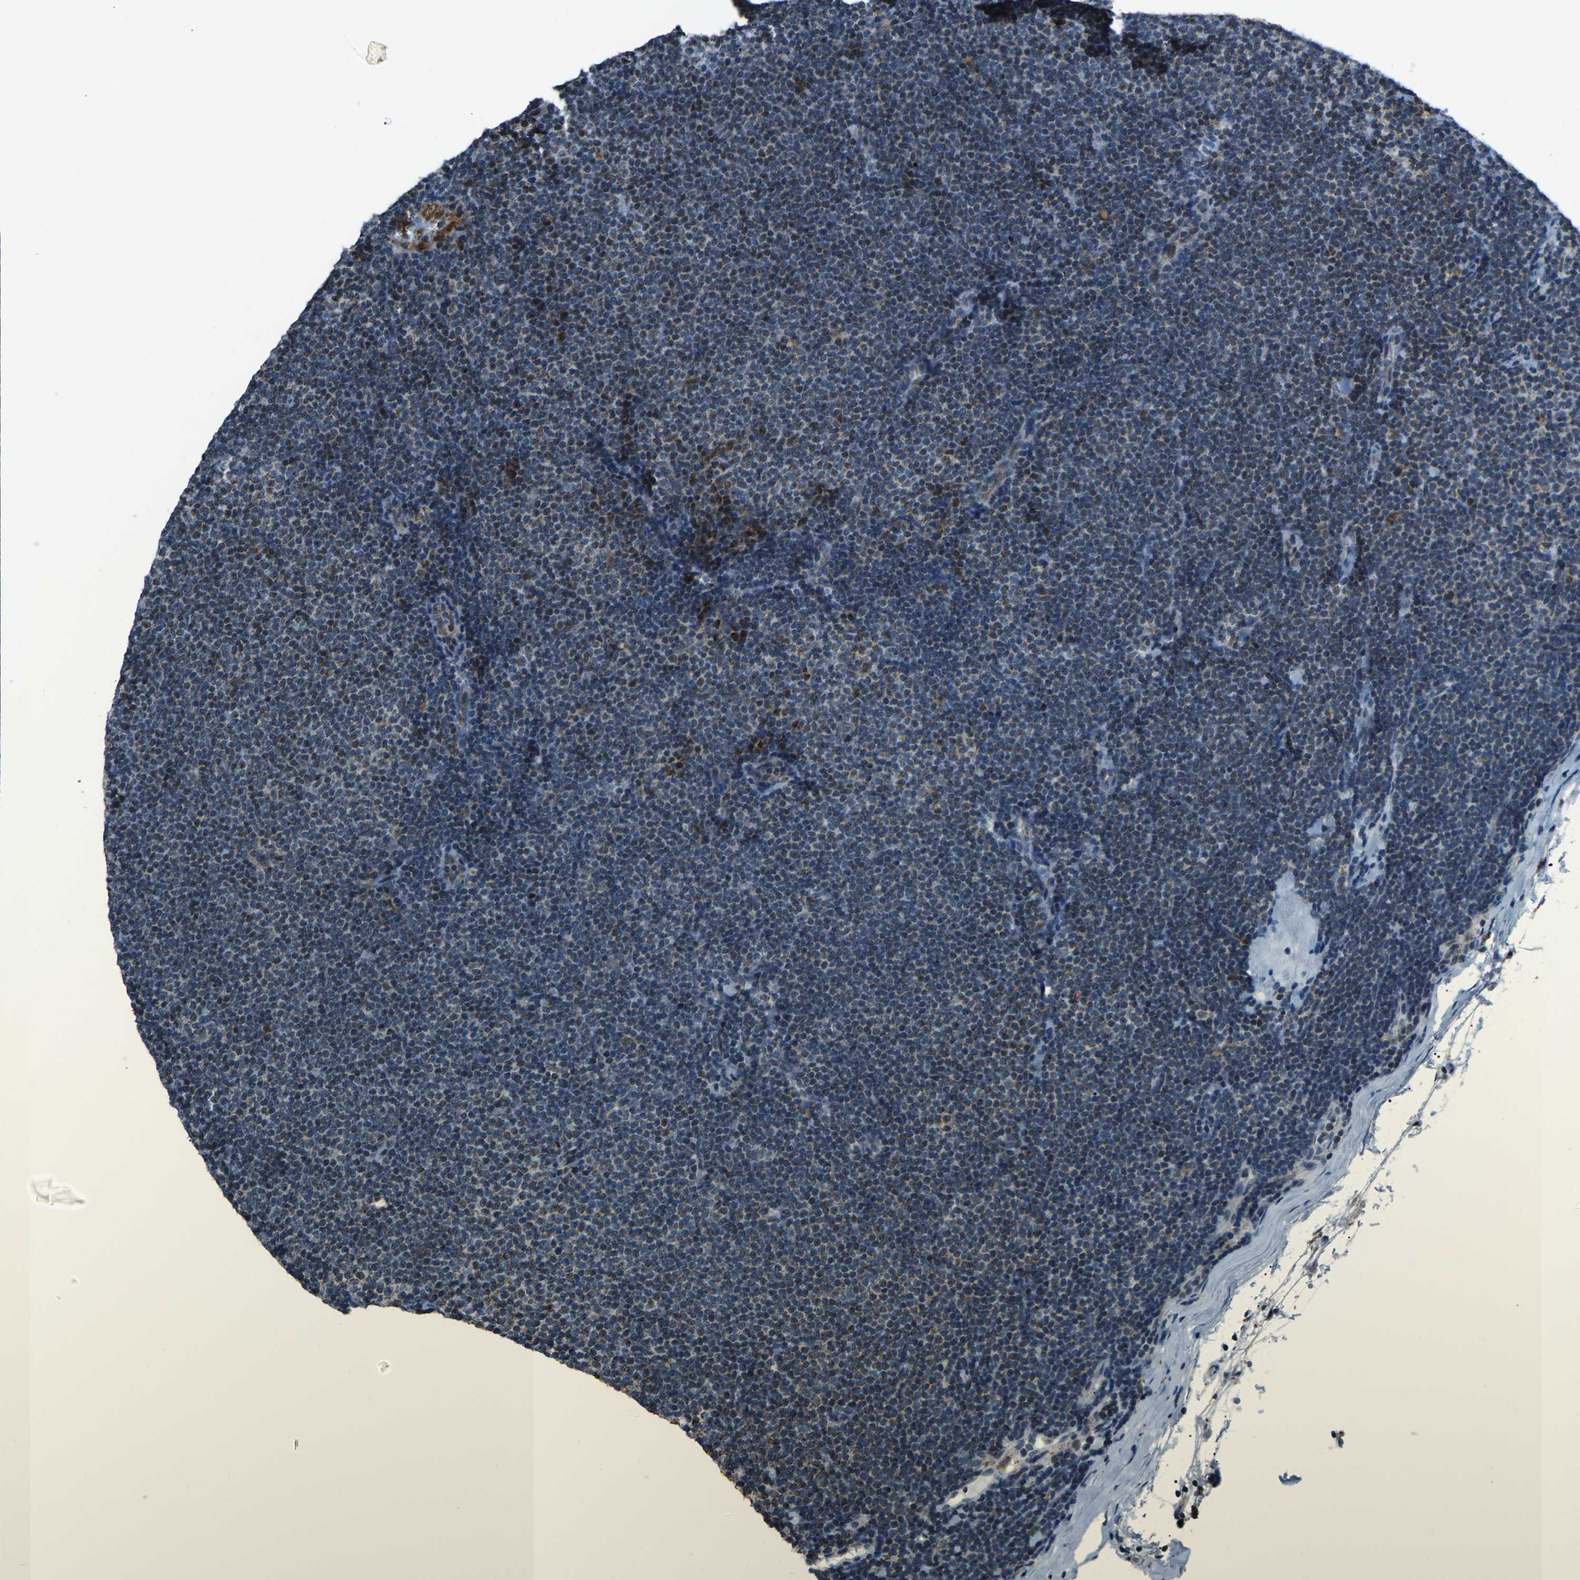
{"staining": {"intensity": "moderate", "quantity": "<25%", "location": "cytoplasmic/membranous"}, "tissue": "lymphoma", "cell_type": "Tumor cells", "image_type": "cancer", "snomed": [{"axis": "morphology", "description": "Malignant lymphoma, non-Hodgkin's type, Low grade"}, {"axis": "topography", "description": "Lymph node"}], "caption": "A high-resolution photomicrograph shows immunohistochemistry staining of lymphoma, which demonstrates moderate cytoplasmic/membranous positivity in about <25% of tumor cells.", "gene": "RBM33", "patient": {"sex": "female", "age": 53}}